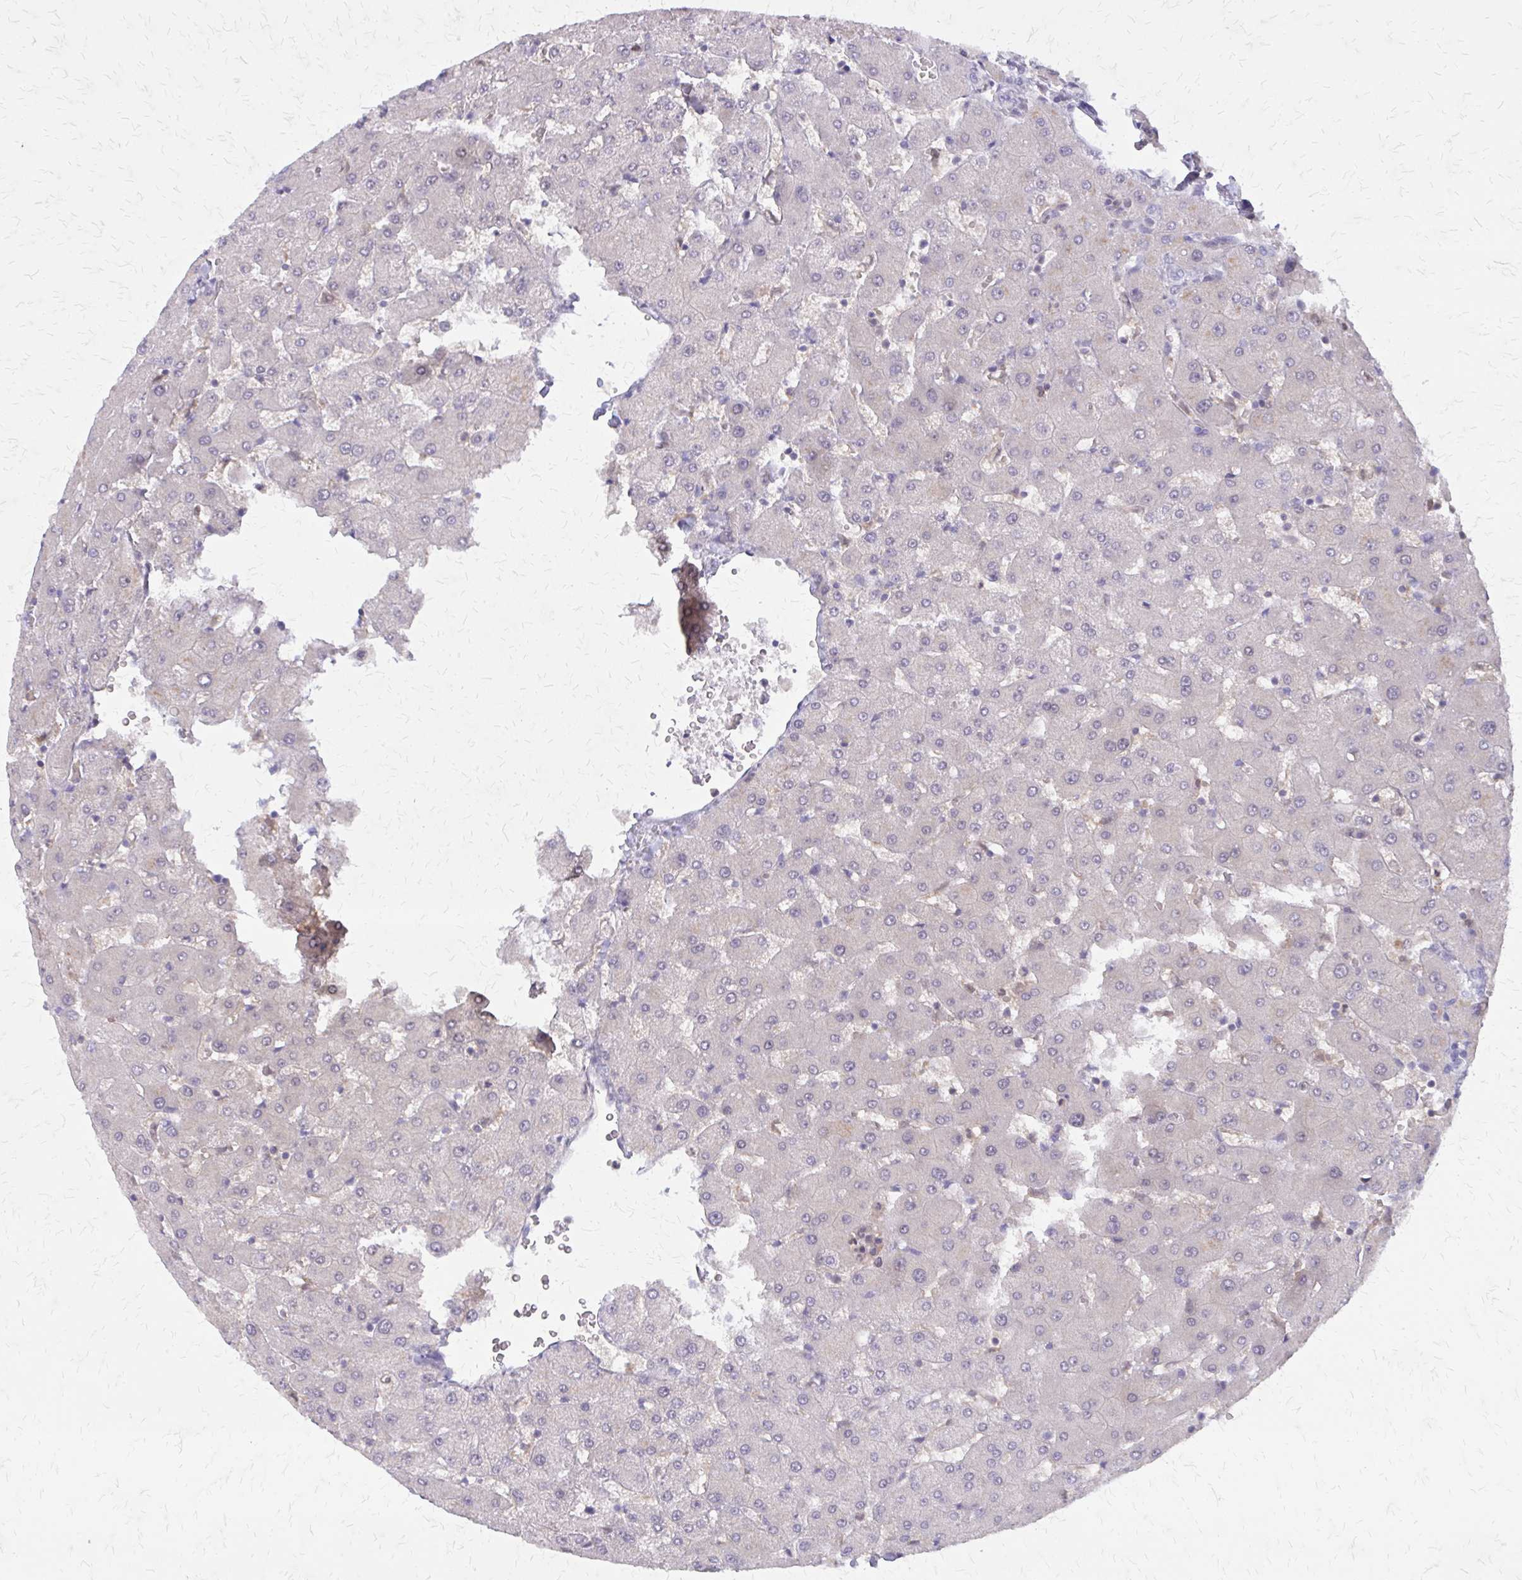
{"staining": {"intensity": "negative", "quantity": "none", "location": "none"}, "tissue": "liver", "cell_type": "Cholangiocytes", "image_type": "normal", "snomed": [{"axis": "morphology", "description": "Normal tissue, NOS"}, {"axis": "topography", "description": "Liver"}], "caption": "Immunohistochemistry image of benign liver stained for a protein (brown), which reveals no staining in cholangiocytes. (Brightfield microscopy of DAB immunohistochemistry at high magnification).", "gene": "GLRX", "patient": {"sex": "female", "age": 63}}